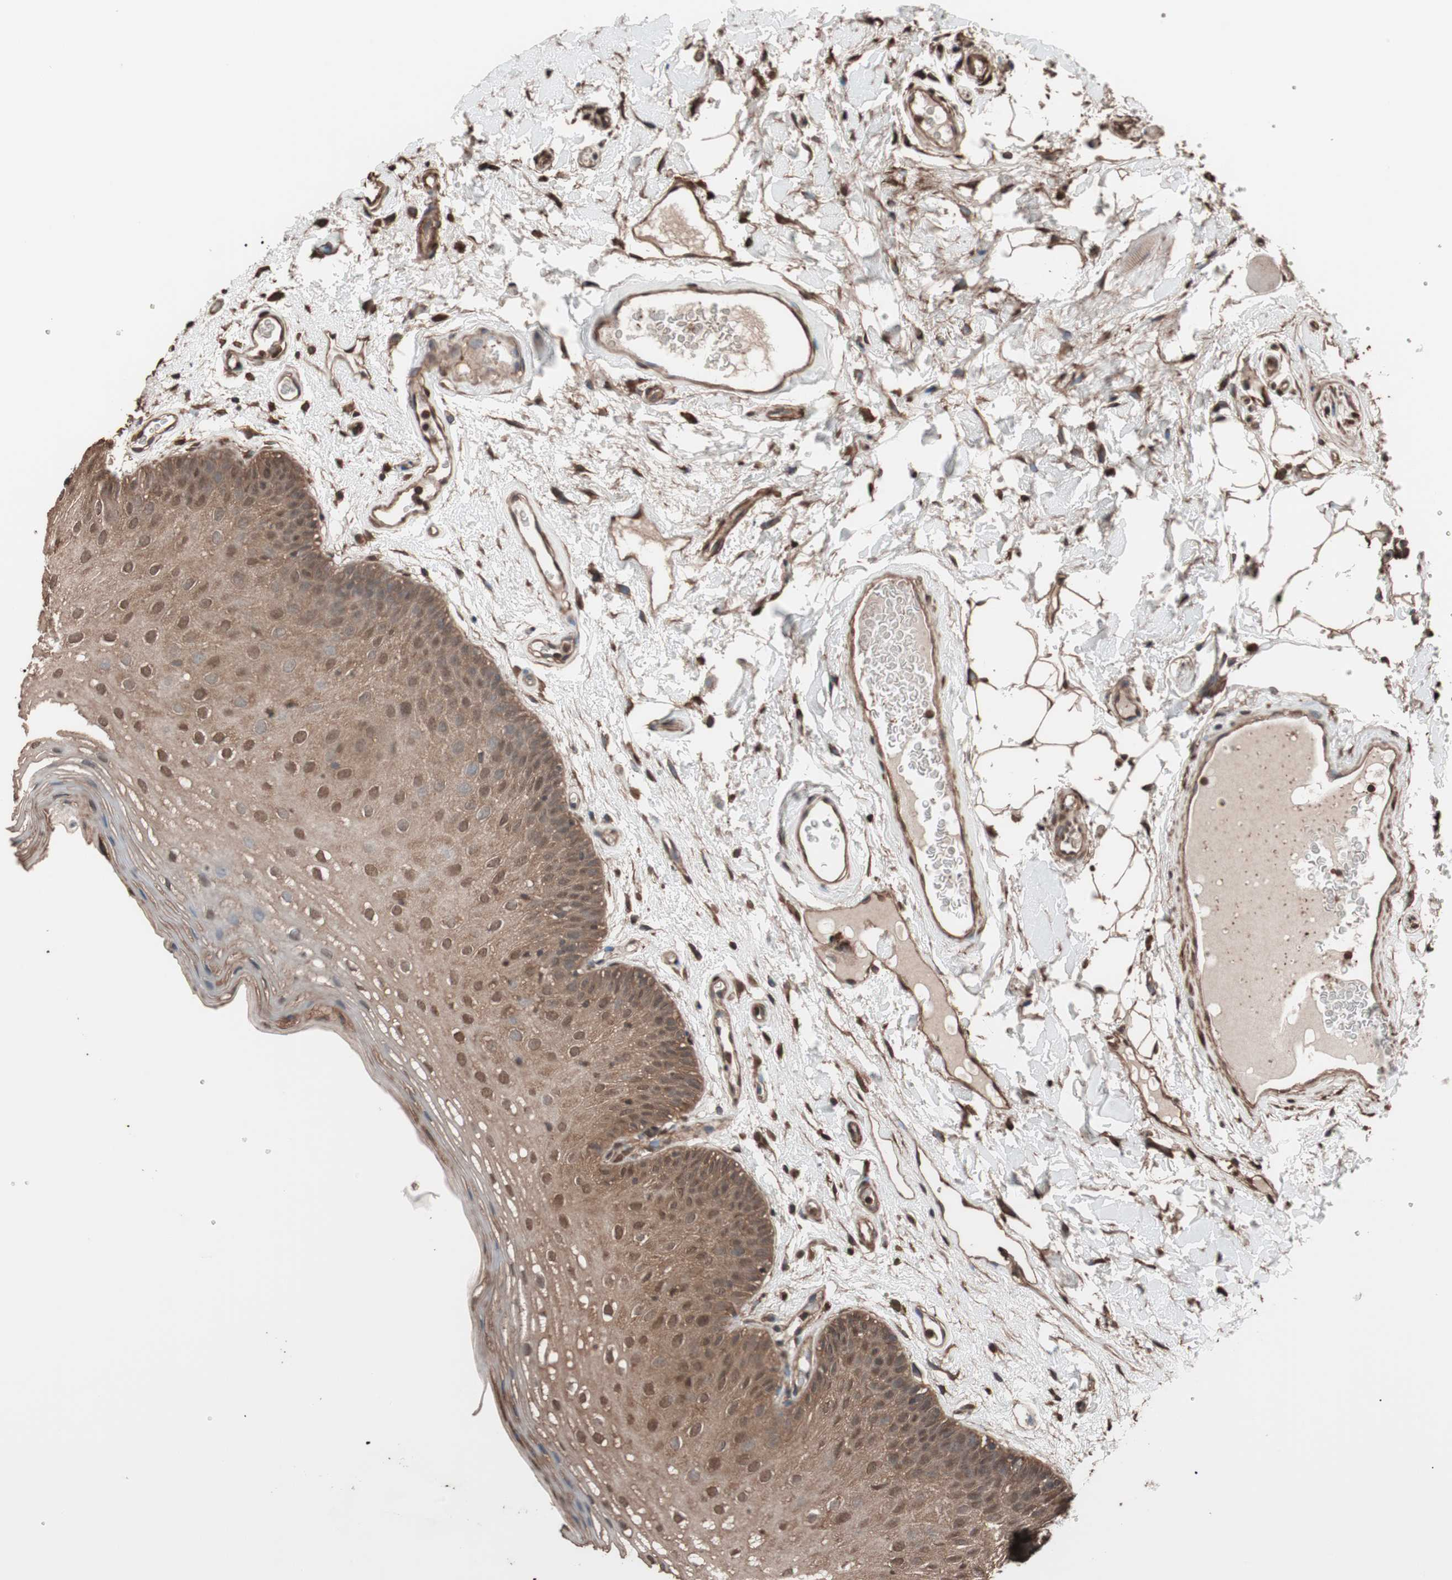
{"staining": {"intensity": "moderate", "quantity": ">75%", "location": "cytoplasmic/membranous,nuclear"}, "tissue": "oral mucosa", "cell_type": "Squamous epithelial cells", "image_type": "normal", "snomed": [{"axis": "morphology", "description": "Normal tissue, NOS"}, {"axis": "morphology", "description": "Squamous cell carcinoma, NOS"}, {"axis": "topography", "description": "Skeletal muscle"}, {"axis": "topography", "description": "Oral tissue"}], "caption": "A brown stain shows moderate cytoplasmic/membranous,nuclear staining of a protein in squamous epithelial cells of normal oral mucosa.", "gene": "CALM2", "patient": {"sex": "male", "age": 71}}